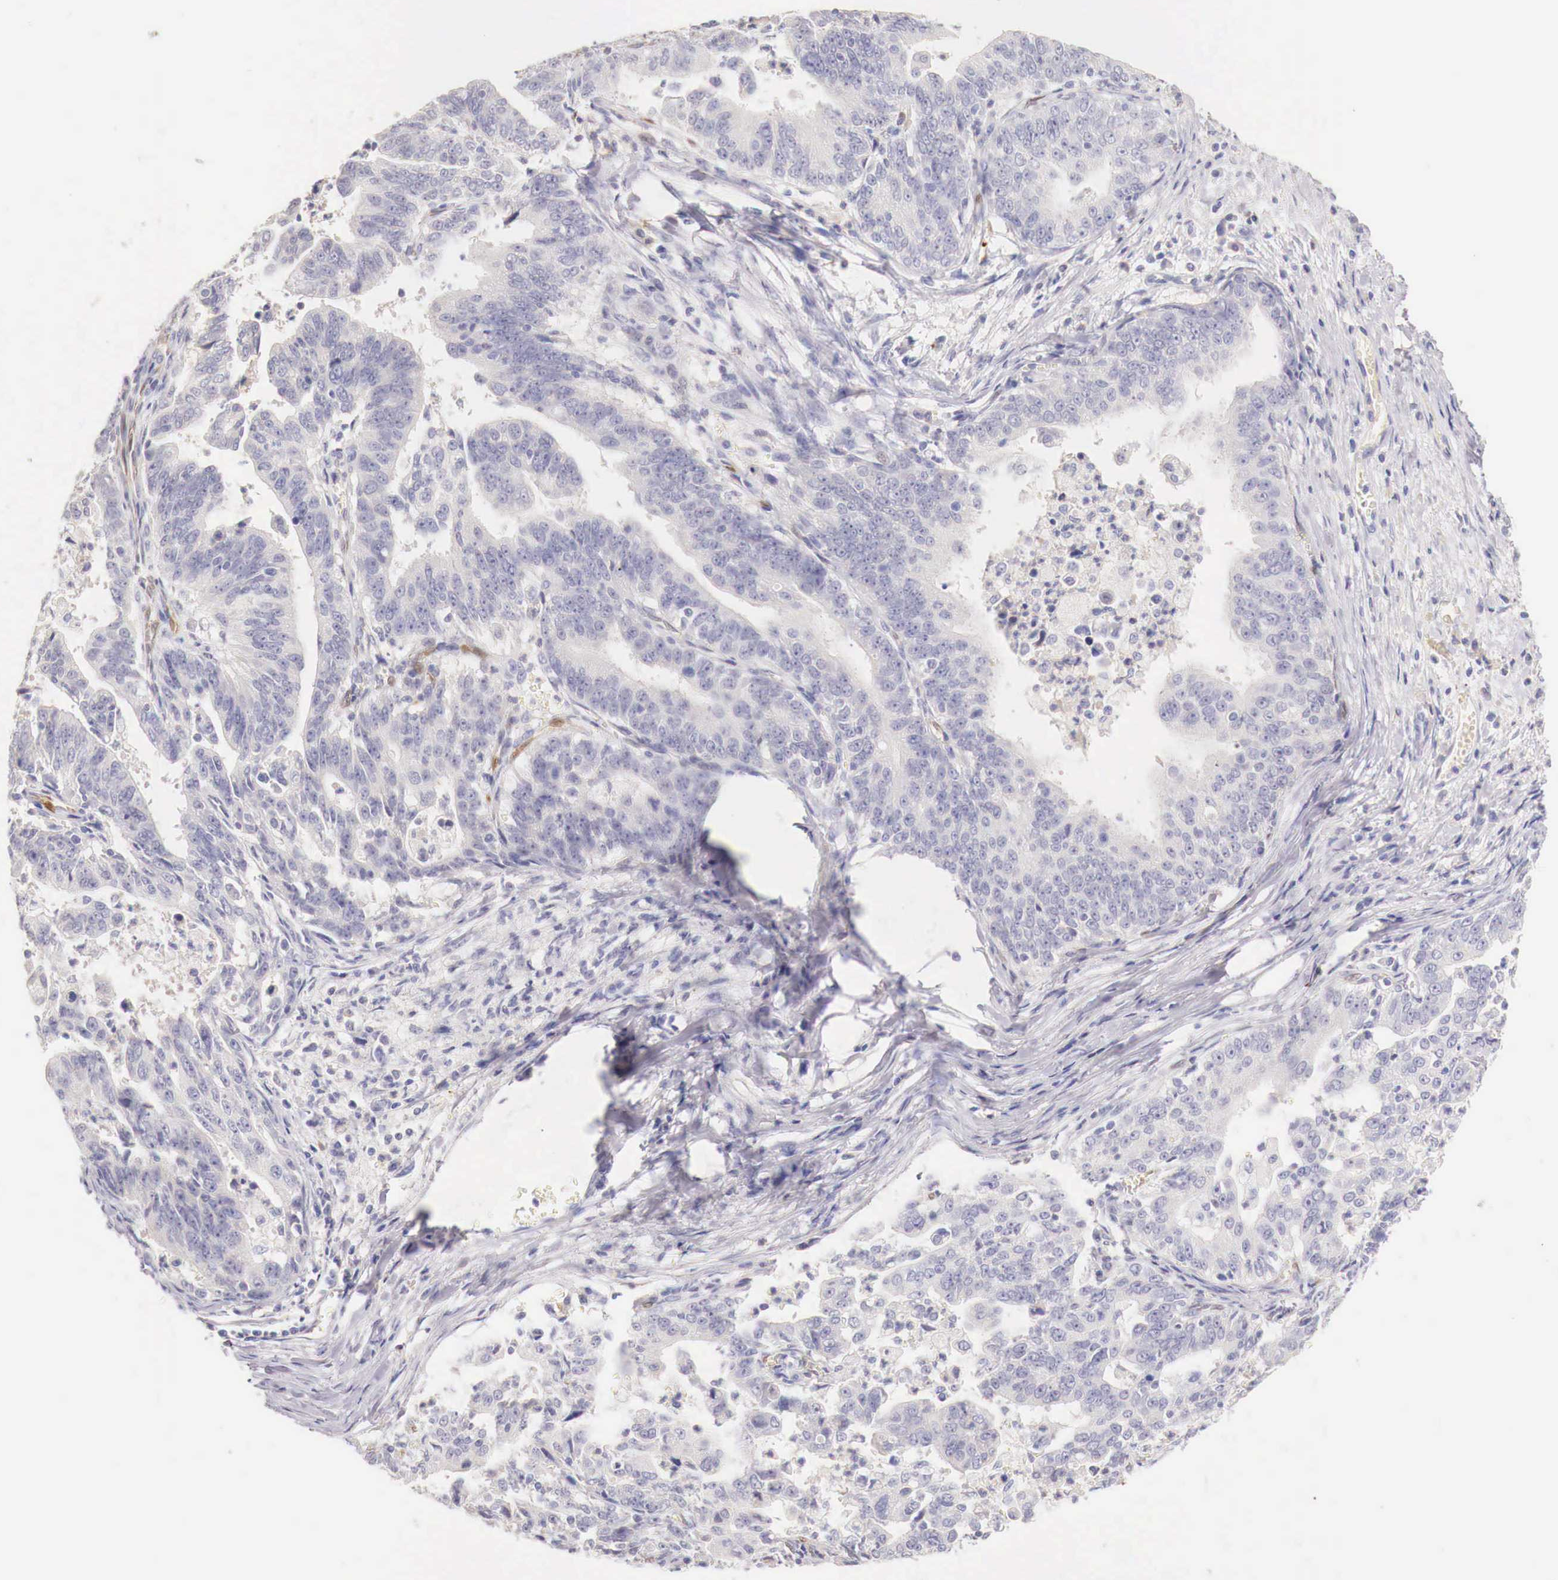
{"staining": {"intensity": "negative", "quantity": "none", "location": "none"}, "tissue": "stomach cancer", "cell_type": "Tumor cells", "image_type": "cancer", "snomed": [{"axis": "morphology", "description": "Adenocarcinoma, NOS"}, {"axis": "topography", "description": "Stomach, upper"}], "caption": "Histopathology image shows no protein expression in tumor cells of stomach cancer (adenocarcinoma) tissue. (DAB immunohistochemistry with hematoxylin counter stain).", "gene": "ITIH6", "patient": {"sex": "female", "age": 50}}